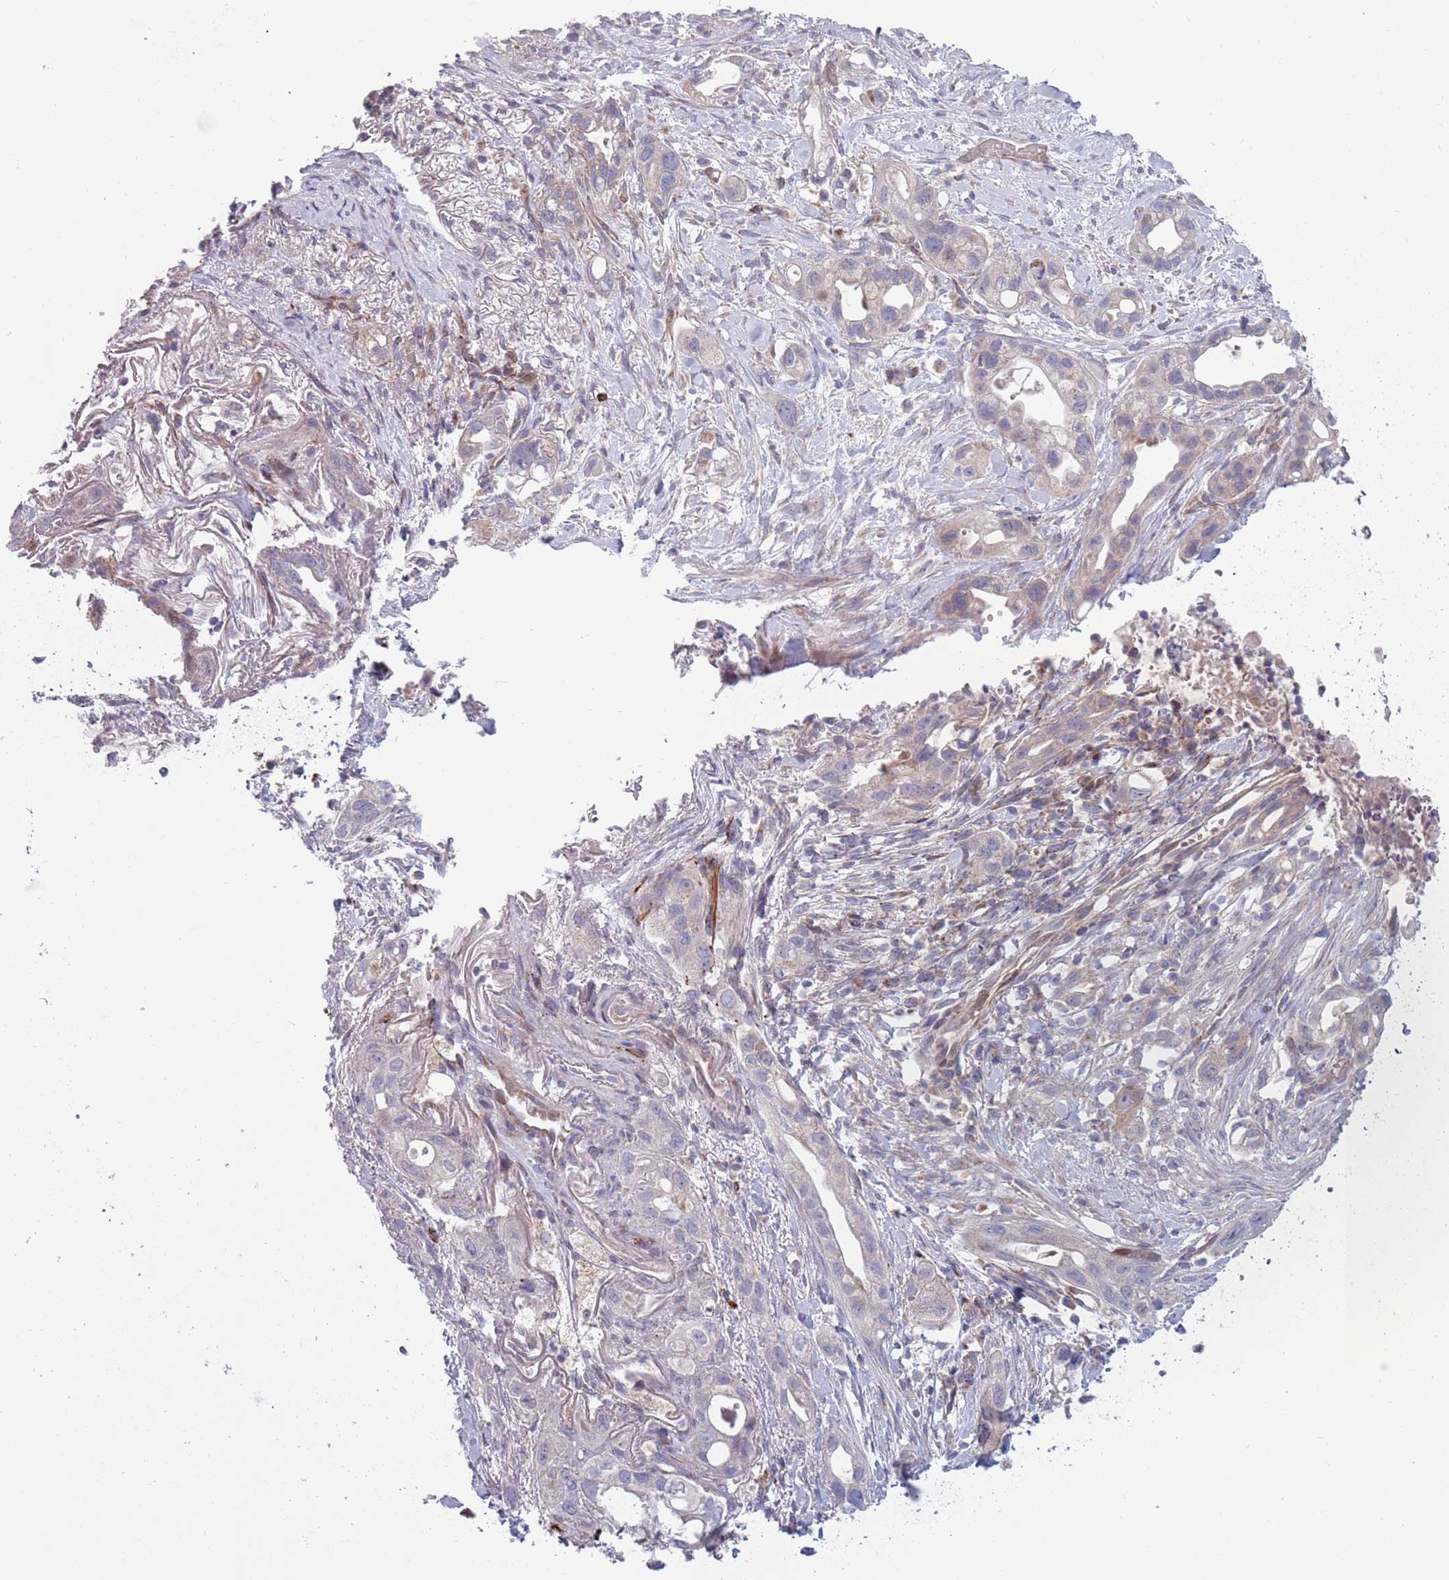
{"staining": {"intensity": "negative", "quantity": "none", "location": "none"}, "tissue": "pancreatic cancer", "cell_type": "Tumor cells", "image_type": "cancer", "snomed": [{"axis": "morphology", "description": "Adenocarcinoma, NOS"}, {"axis": "topography", "description": "Pancreas"}], "caption": "Adenocarcinoma (pancreatic) was stained to show a protein in brown. There is no significant expression in tumor cells. (DAB IHC with hematoxylin counter stain).", "gene": "TYW1", "patient": {"sex": "male", "age": 44}}